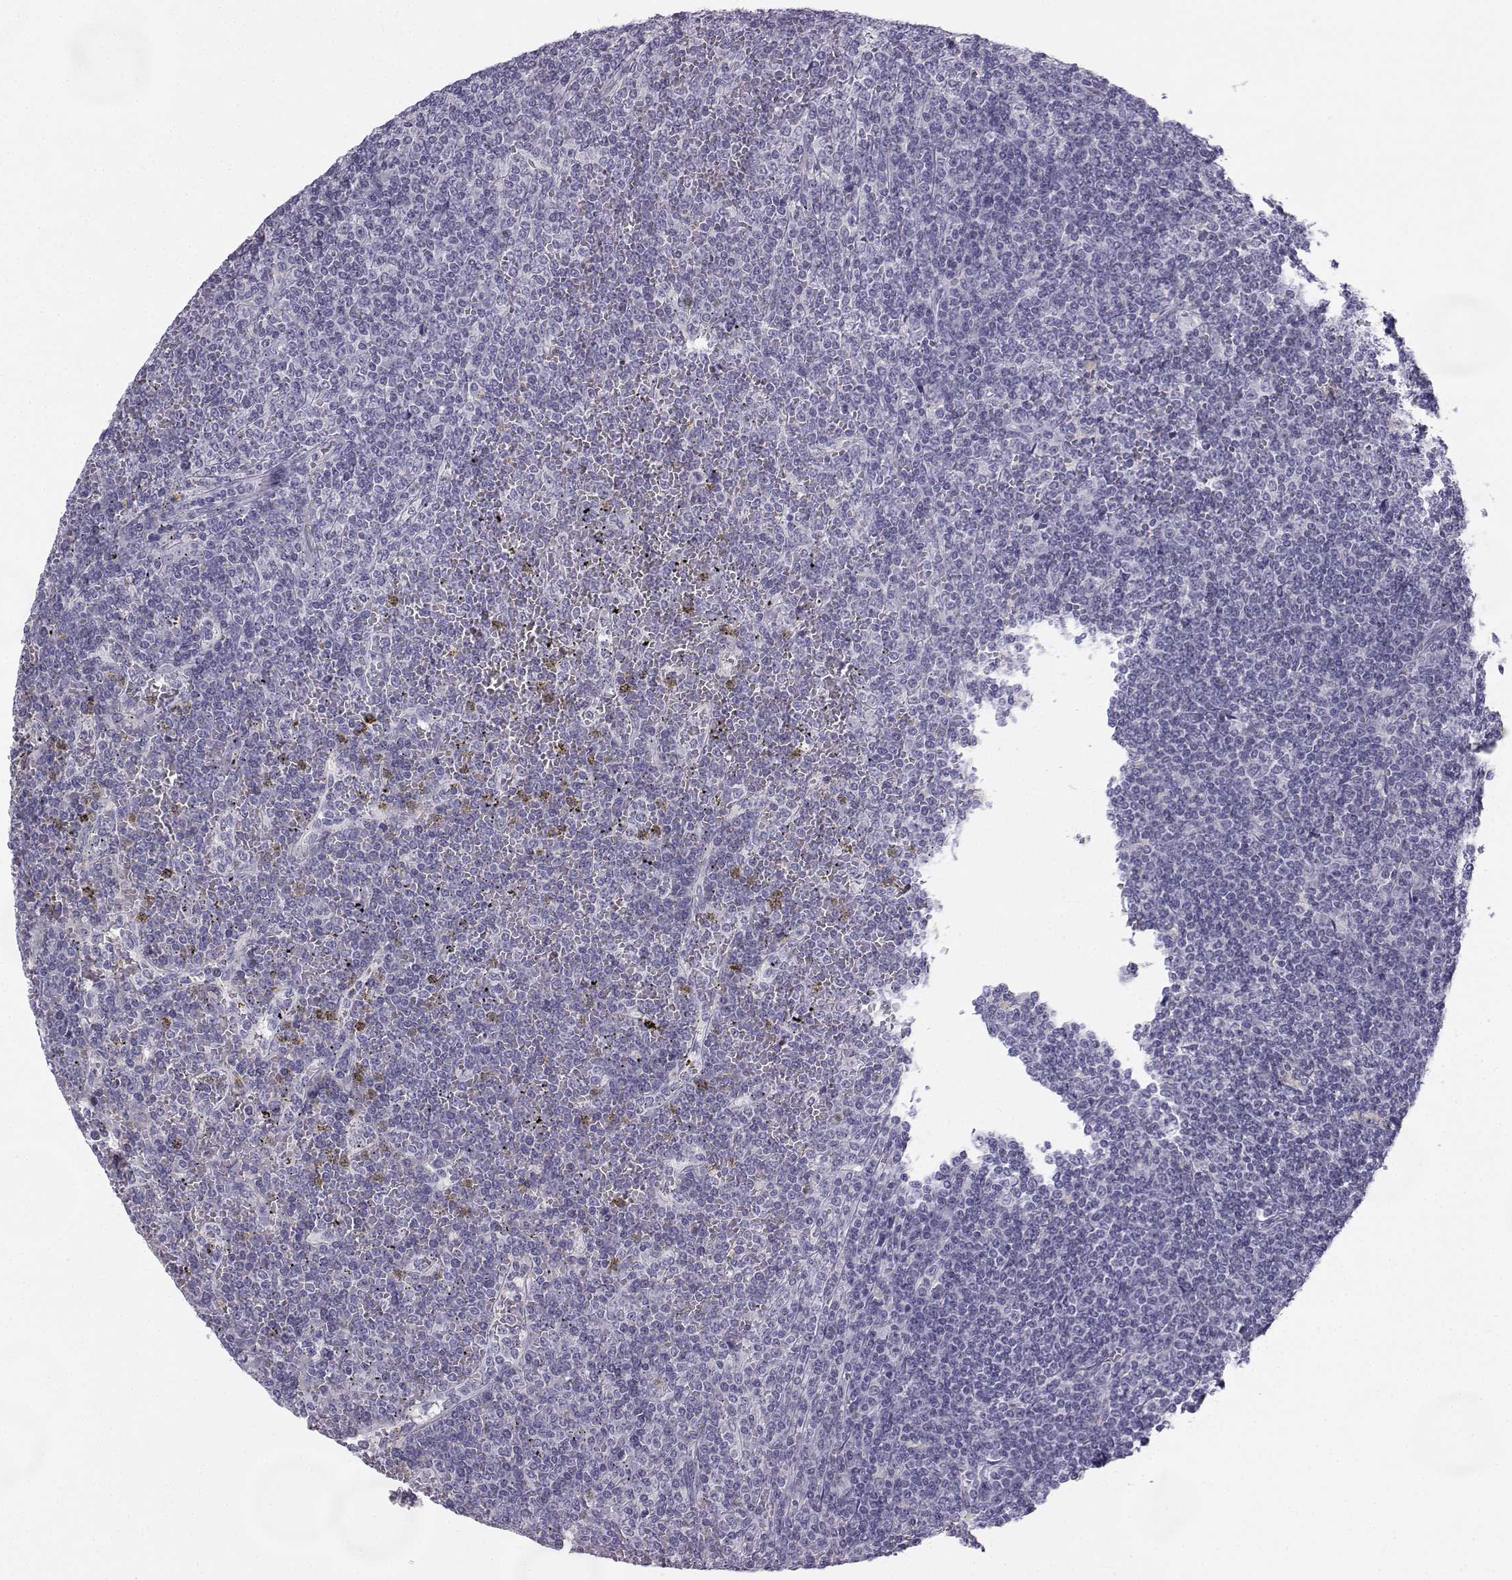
{"staining": {"intensity": "negative", "quantity": "none", "location": "none"}, "tissue": "lymphoma", "cell_type": "Tumor cells", "image_type": "cancer", "snomed": [{"axis": "morphology", "description": "Malignant lymphoma, non-Hodgkin's type, Low grade"}, {"axis": "topography", "description": "Spleen"}], "caption": "This is a histopathology image of immunohistochemistry (IHC) staining of lymphoma, which shows no positivity in tumor cells. The staining was performed using DAB (3,3'-diaminobenzidine) to visualize the protein expression in brown, while the nuclei were stained in blue with hematoxylin (Magnification: 20x).", "gene": "SYCE1", "patient": {"sex": "female", "age": 19}}